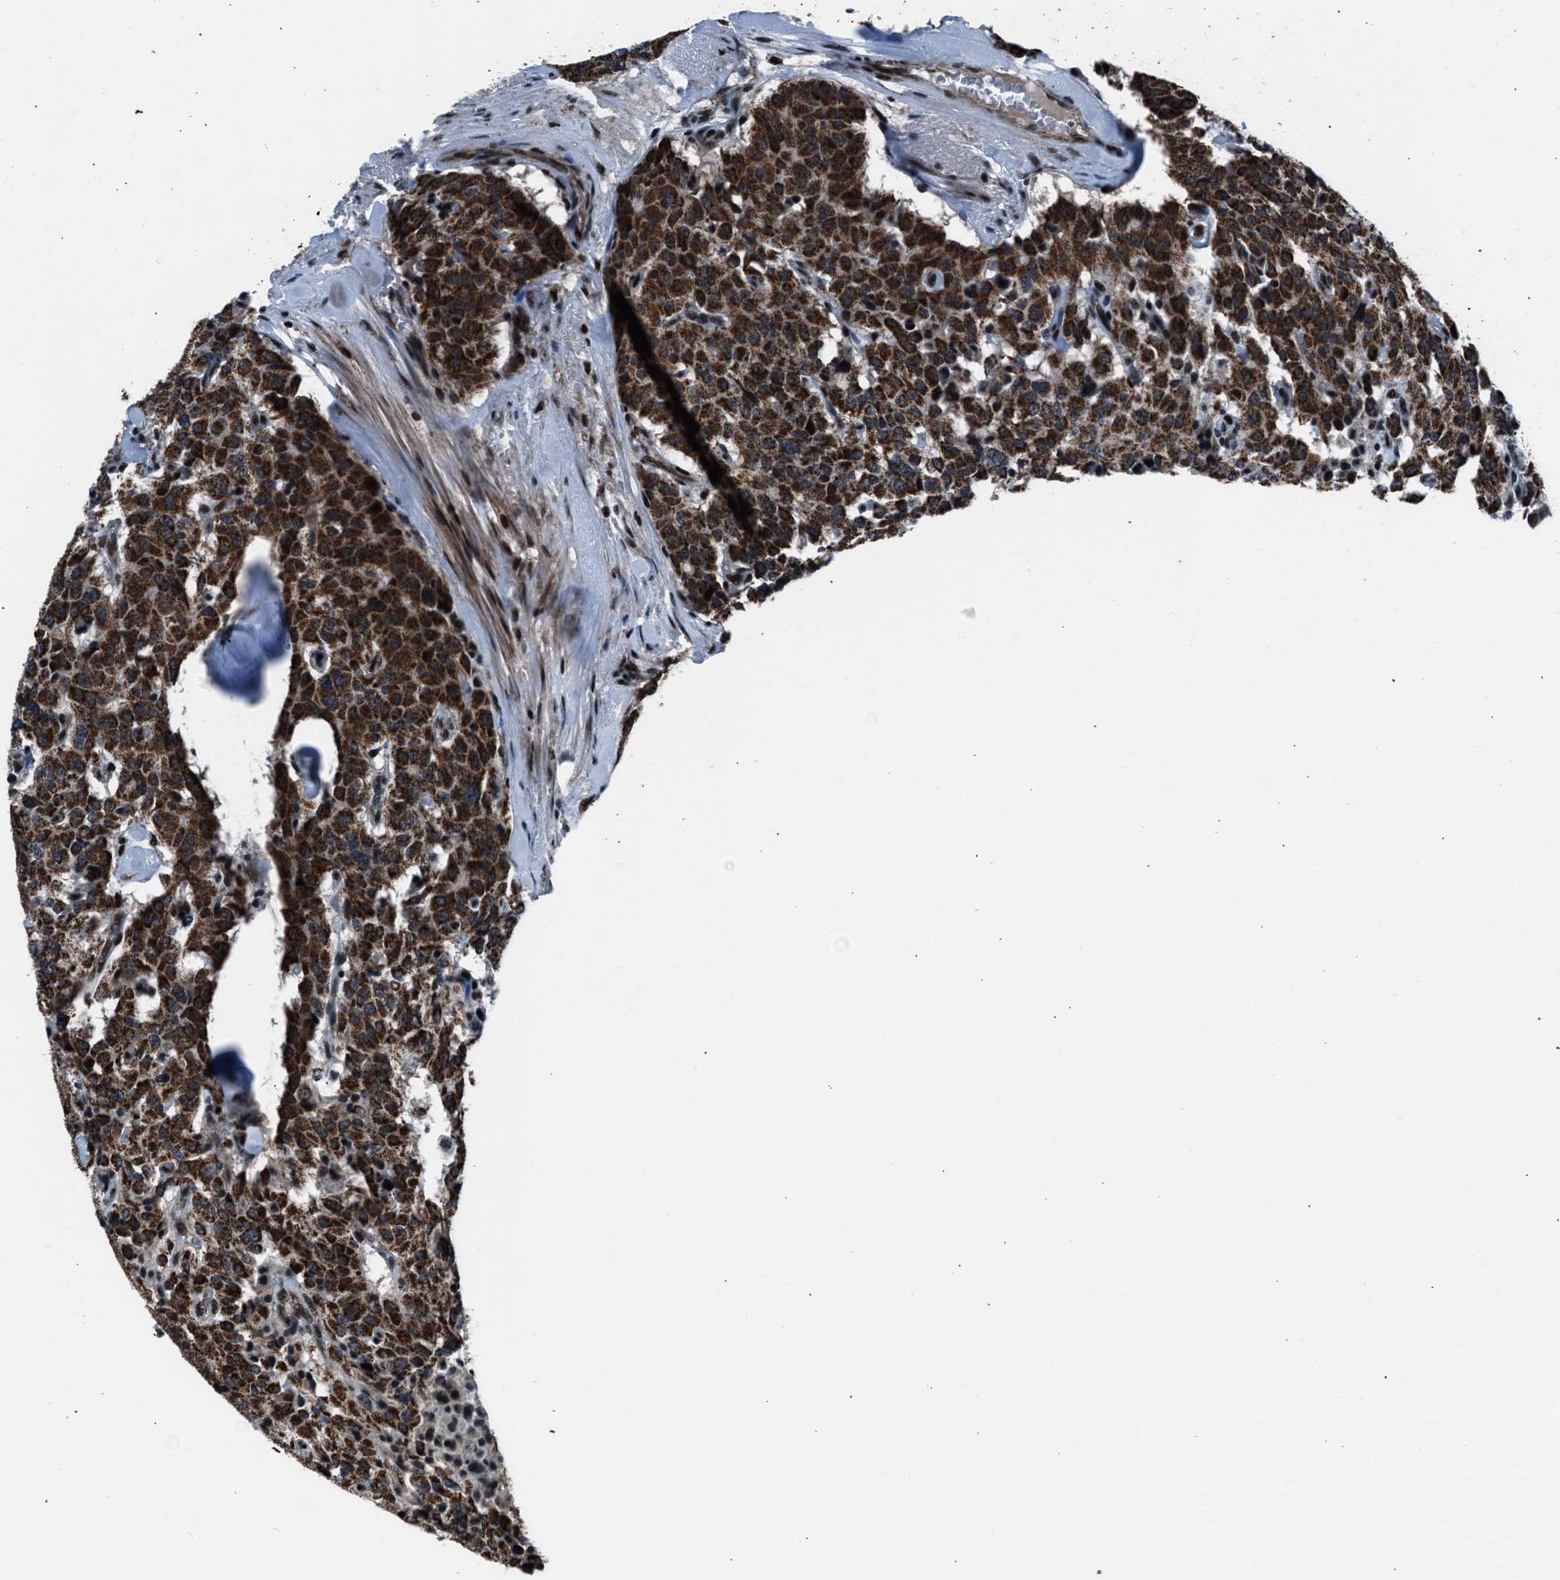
{"staining": {"intensity": "strong", "quantity": ">75%", "location": "cytoplasmic/membranous"}, "tissue": "carcinoid", "cell_type": "Tumor cells", "image_type": "cancer", "snomed": [{"axis": "morphology", "description": "Carcinoid, malignant, NOS"}, {"axis": "topography", "description": "Lung"}], "caption": "Carcinoid (malignant) stained with a brown dye reveals strong cytoplasmic/membranous positive staining in approximately >75% of tumor cells.", "gene": "MORC3", "patient": {"sex": "male", "age": 30}}